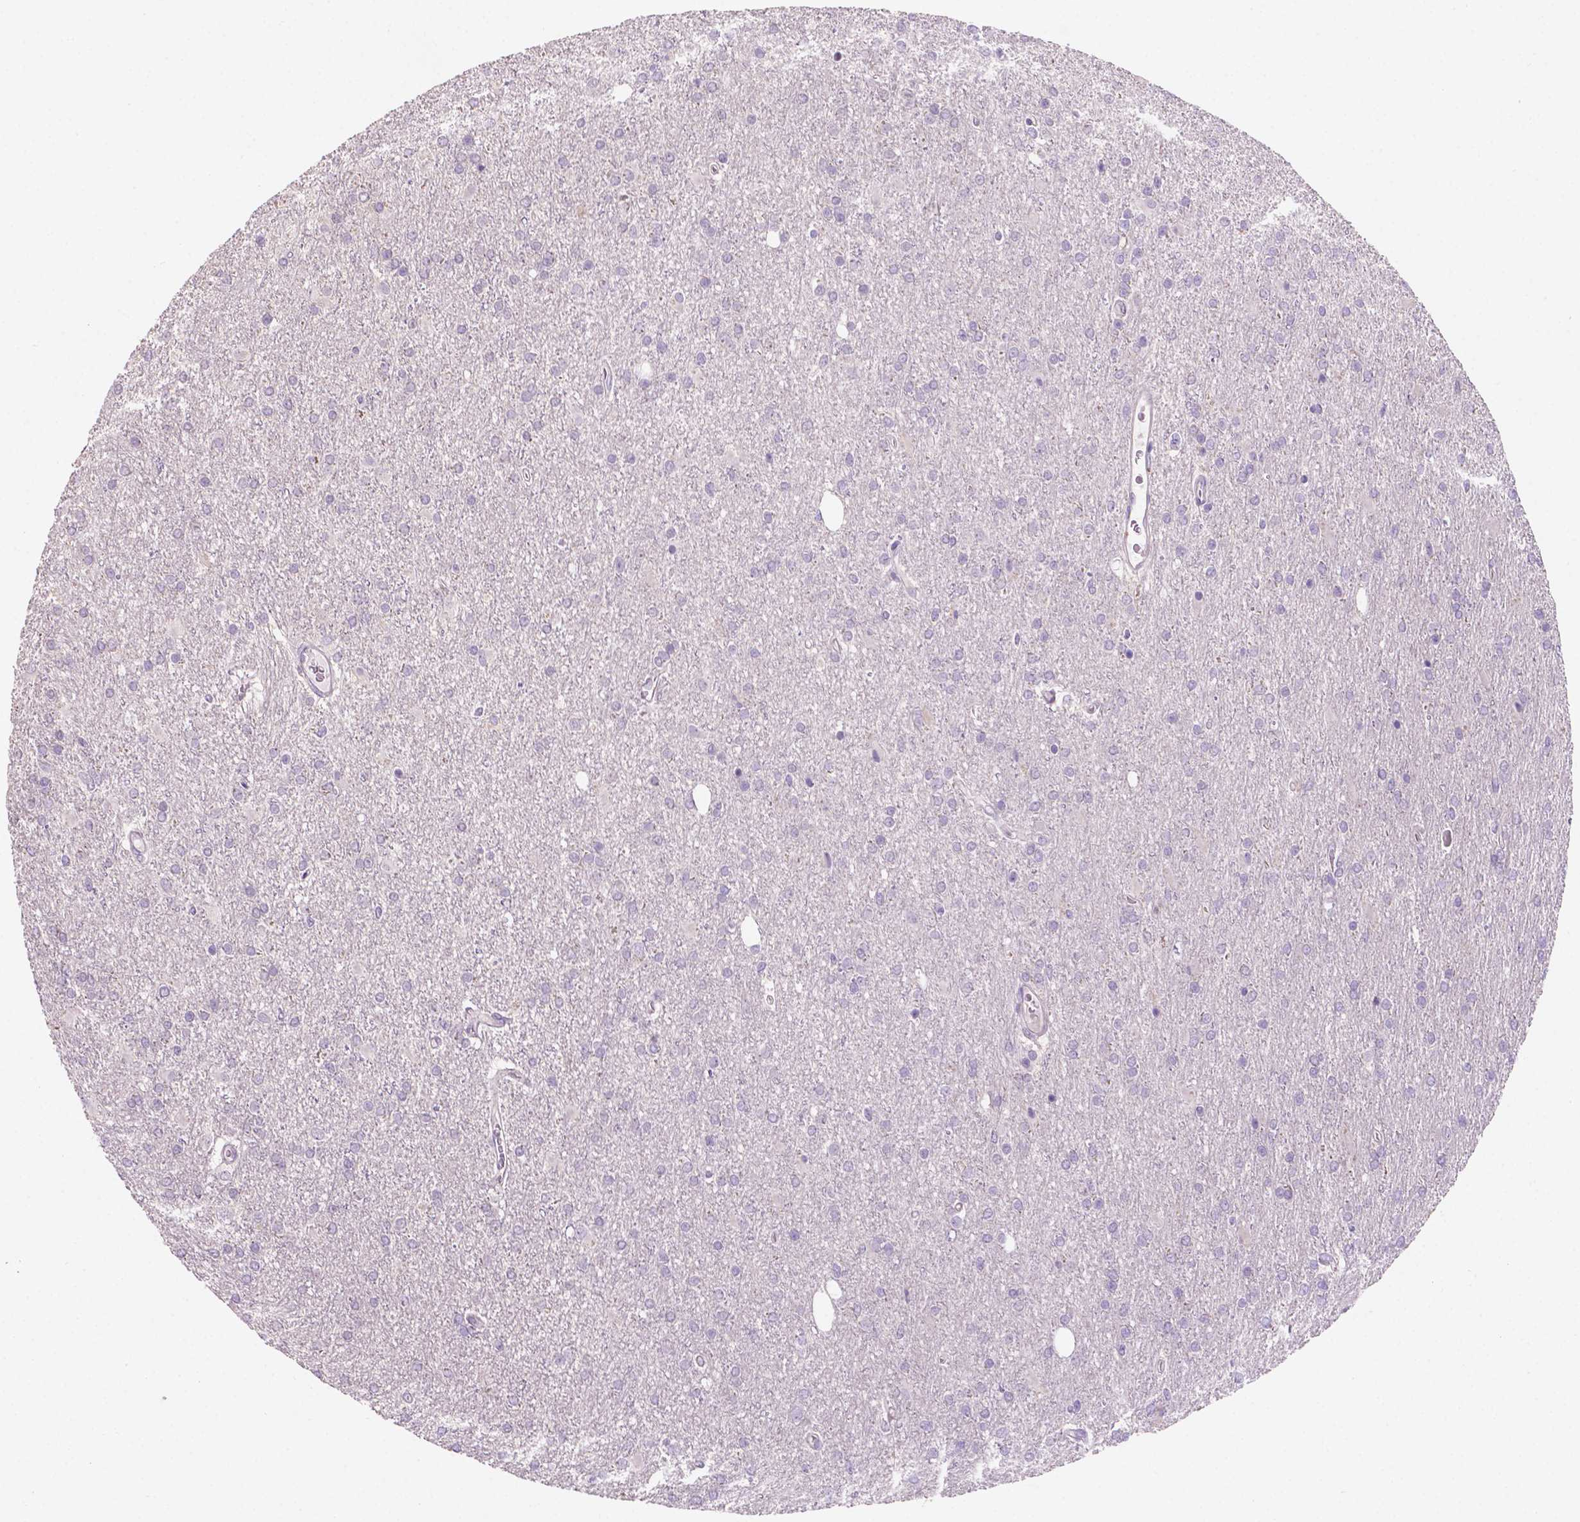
{"staining": {"intensity": "negative", "quantity": "none", "location": "none"}, "tissue": "glioma", "cell_type": "Tumor cells", "image_type": "cancer", "snomed": [{"axis": "morphology", "description": "Glioma, malignant, High grade"}, {"axis": "topography", "description": "Cerebral cortex"}], "caption": "High-grade glioma (malignant) stained for a protein using immunohistochemistry demonstrates no expression tumor cells.", "gene": "SBSN", "patient": {"sex": "male", "age": 70}}